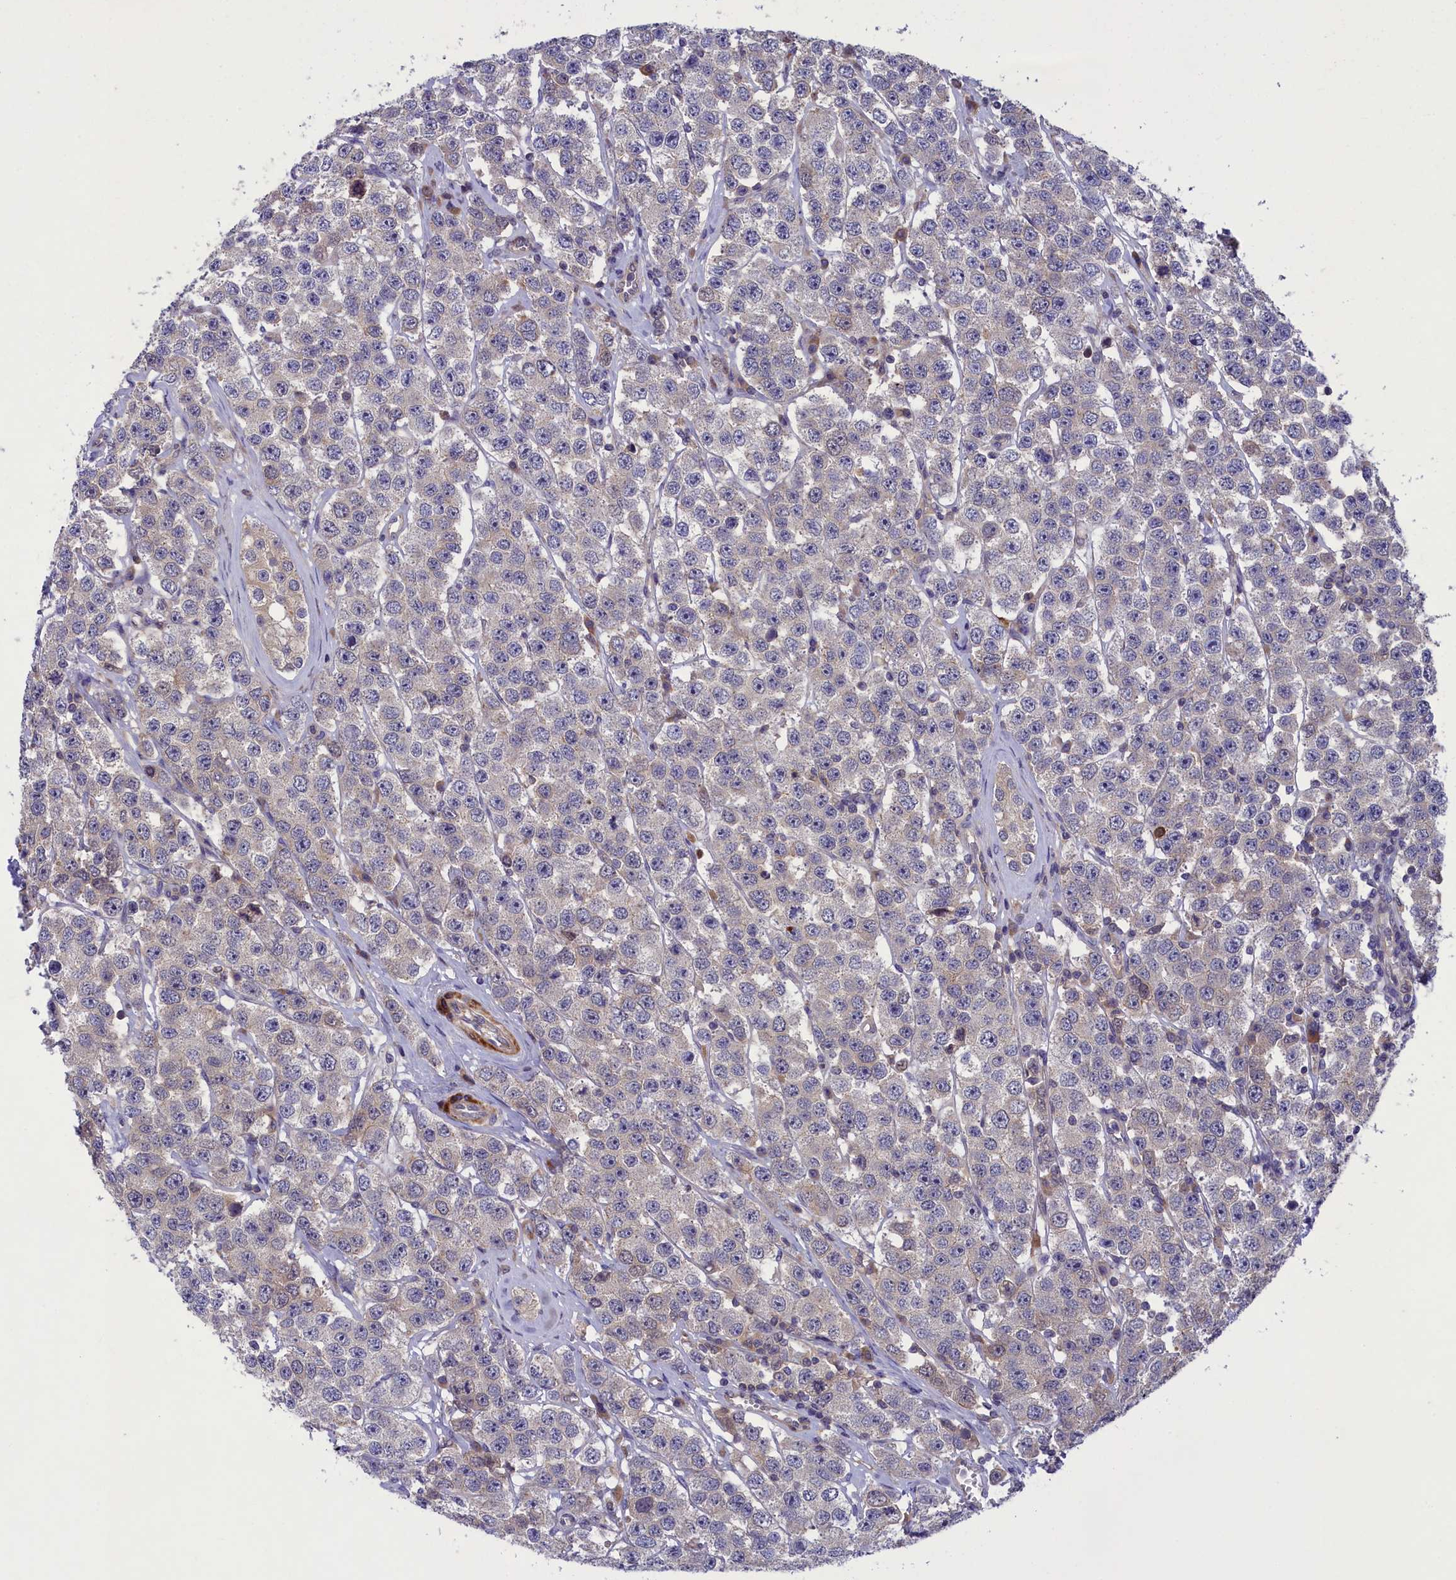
{"staining": {"intensity": "negative", "quantity": "none", "location": "none"}, "tissue": "testis cancer", "cell_type": "Tumor cells", "image_type": "cancer", "snomed": [{"axis": "morphology", "description": "Seminoma, NOS"}, {"axis": "topography", "description": "Testis"}], "caption": "Seminoma (testis) stained for a protein using immunohistochemistry (IHC) demonstrates no expression tumor cells.", "gene": "NUBP1", "patient": {"sex": "male", "age": 28}}